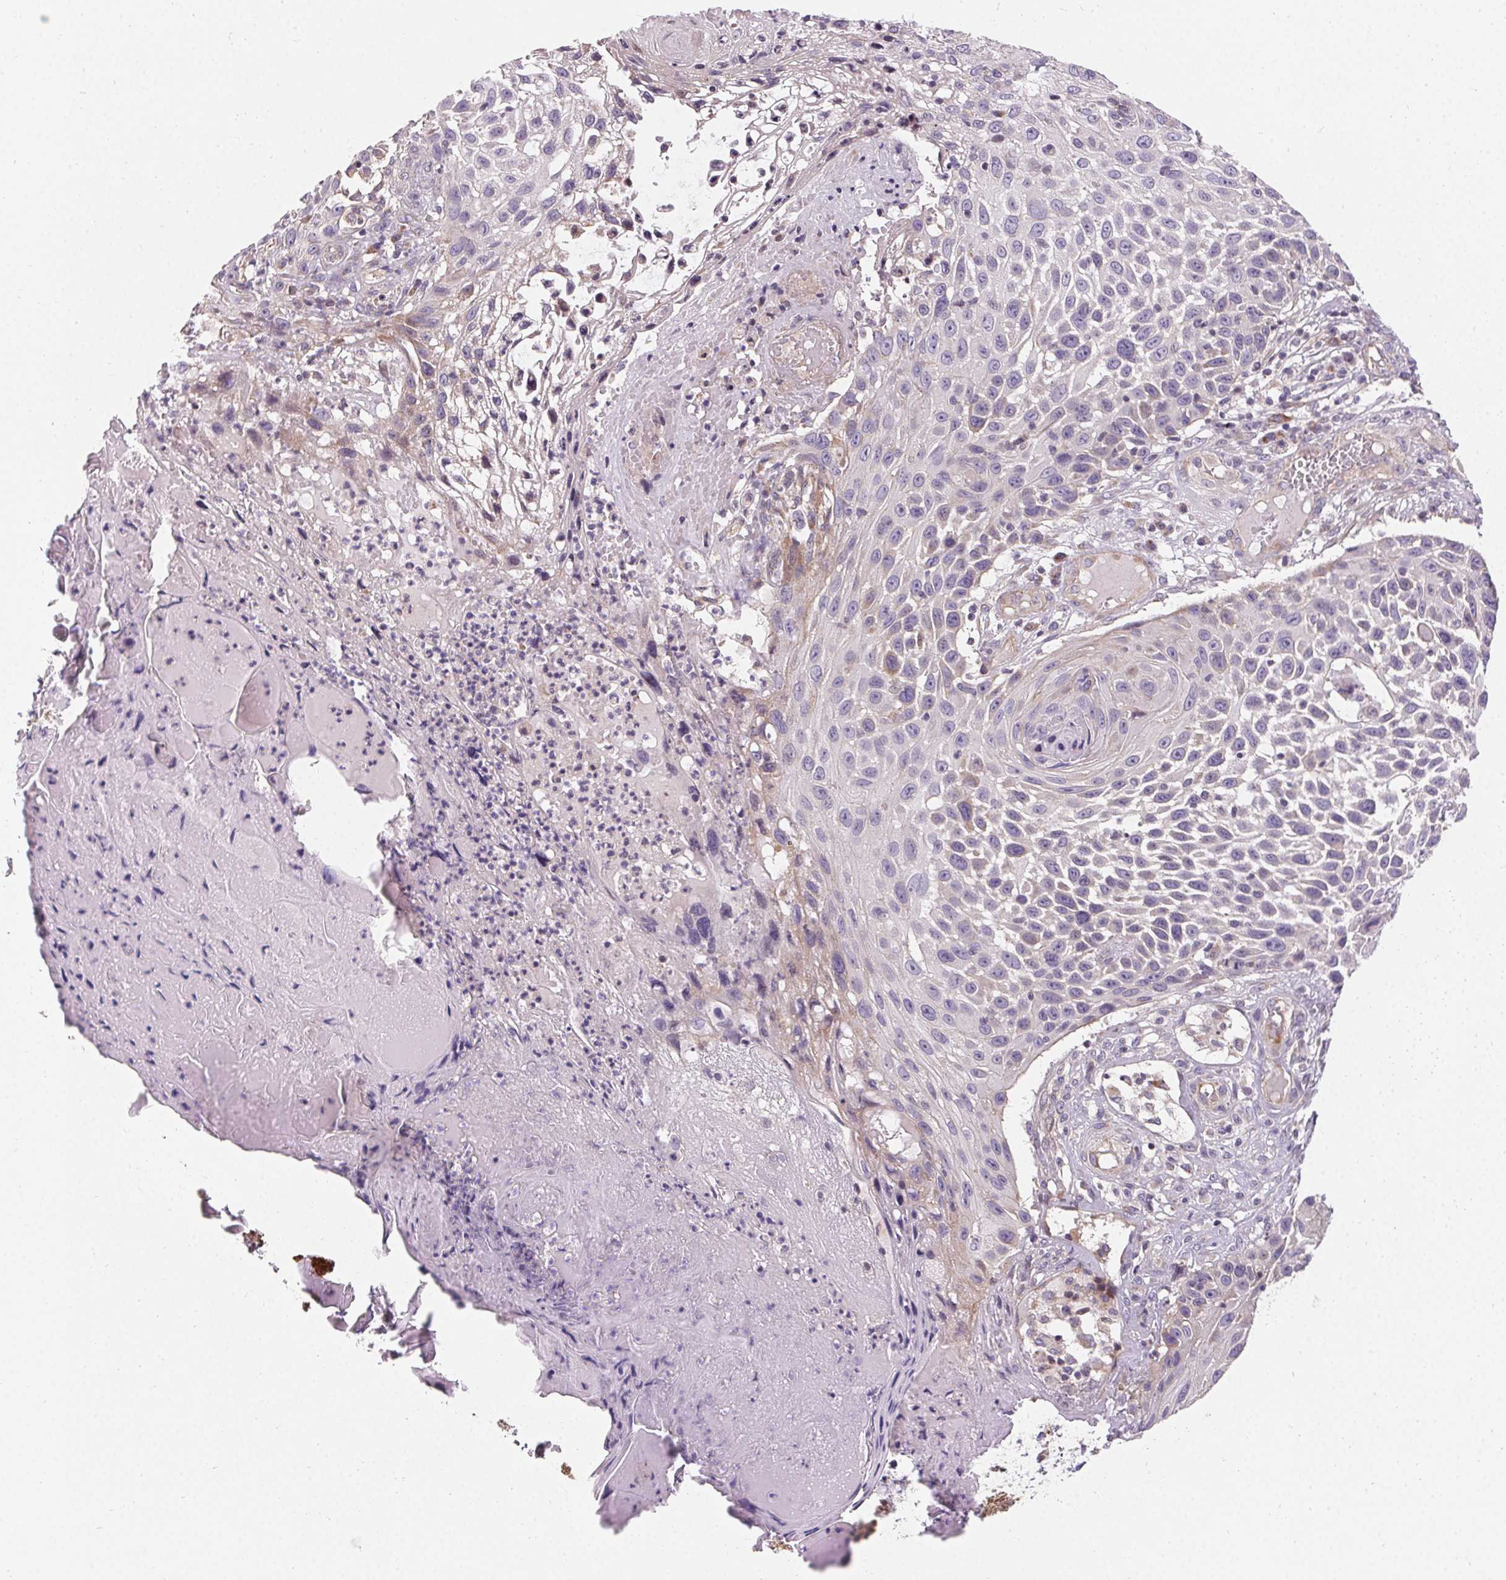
{"staining": {"intensity": "negative", "quantity": "none", "location": "none"}, "tissue": "skin cancer", "cell_type": "Tumor cells", "image_type": "cancer", "snomed": [{"axis": "morphology", "description": "Squamous cell carcinoma, NOS"}, {"axis": "topography", "description": "Skin"}], "caption": "This image is of skin squamous cell carcinoma stained with immunohistochemistry to label a protein in brown with the nuclei are counter-stained blue. There is no expression in tumor cells.", "gene": "APLP1", "patient": {"sex": "male", "age": 92}}